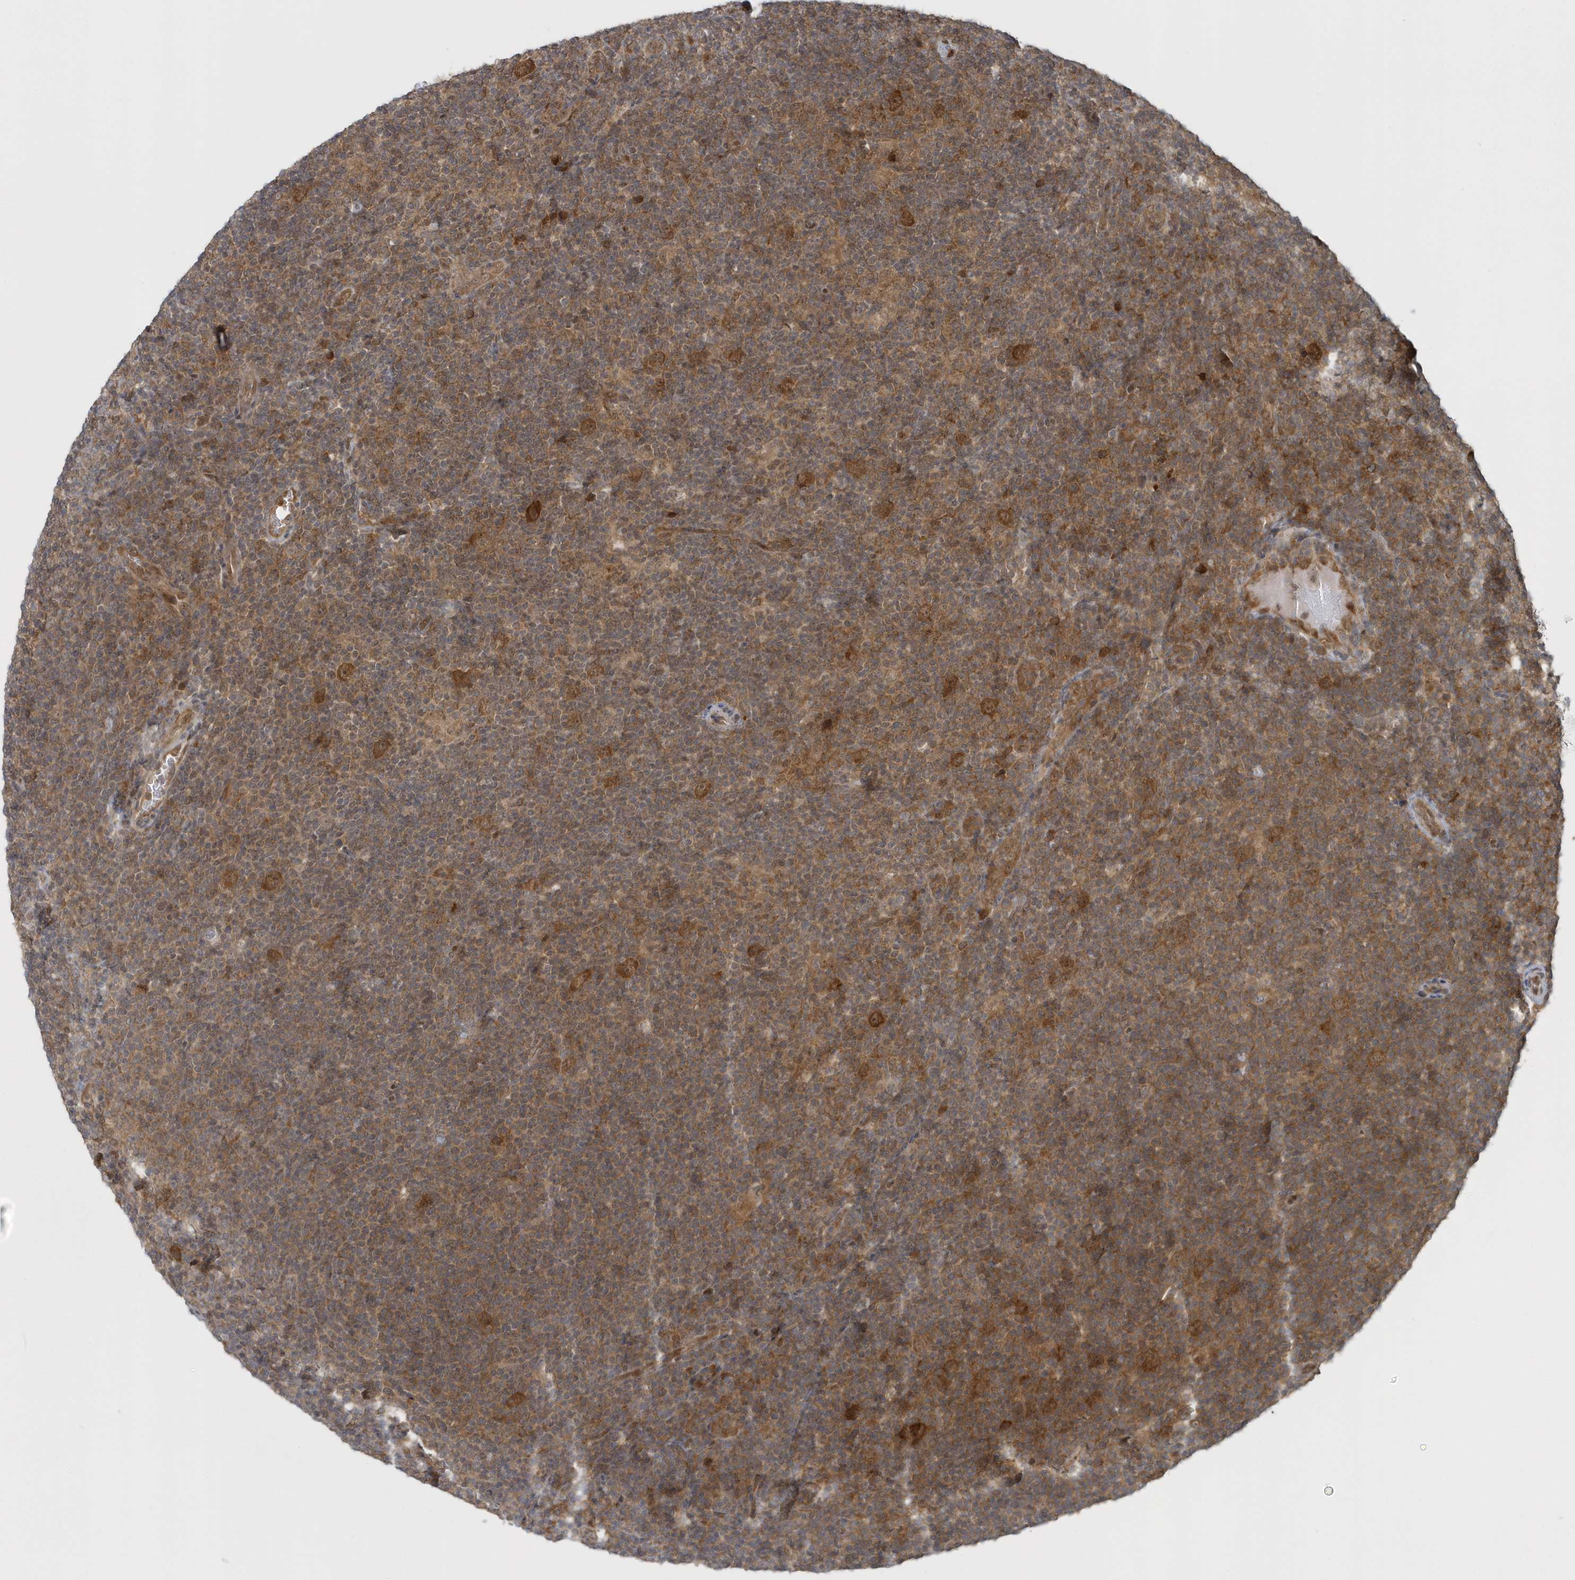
{"staining": {"intensity": "strong", "quantity": ">75%", "location": "cytoplasmic/membranous"}, "tissue": "lymphoma", "cell_type": "Tumor cells", "image_type": "cancer", "snomed": [{"axis": "morphology", "description": "Hodgkin's disease, NOS"}, {"axis": "topography", "description": "Lymph node"}], "caption": "Tumor cells reveal high levels of strong cytoplasmic/membranous expression in about >75% of cells in human Hodgkin's disease.", "gene": "ATG4A", "patient": {"sex": "female", "age": 57}}